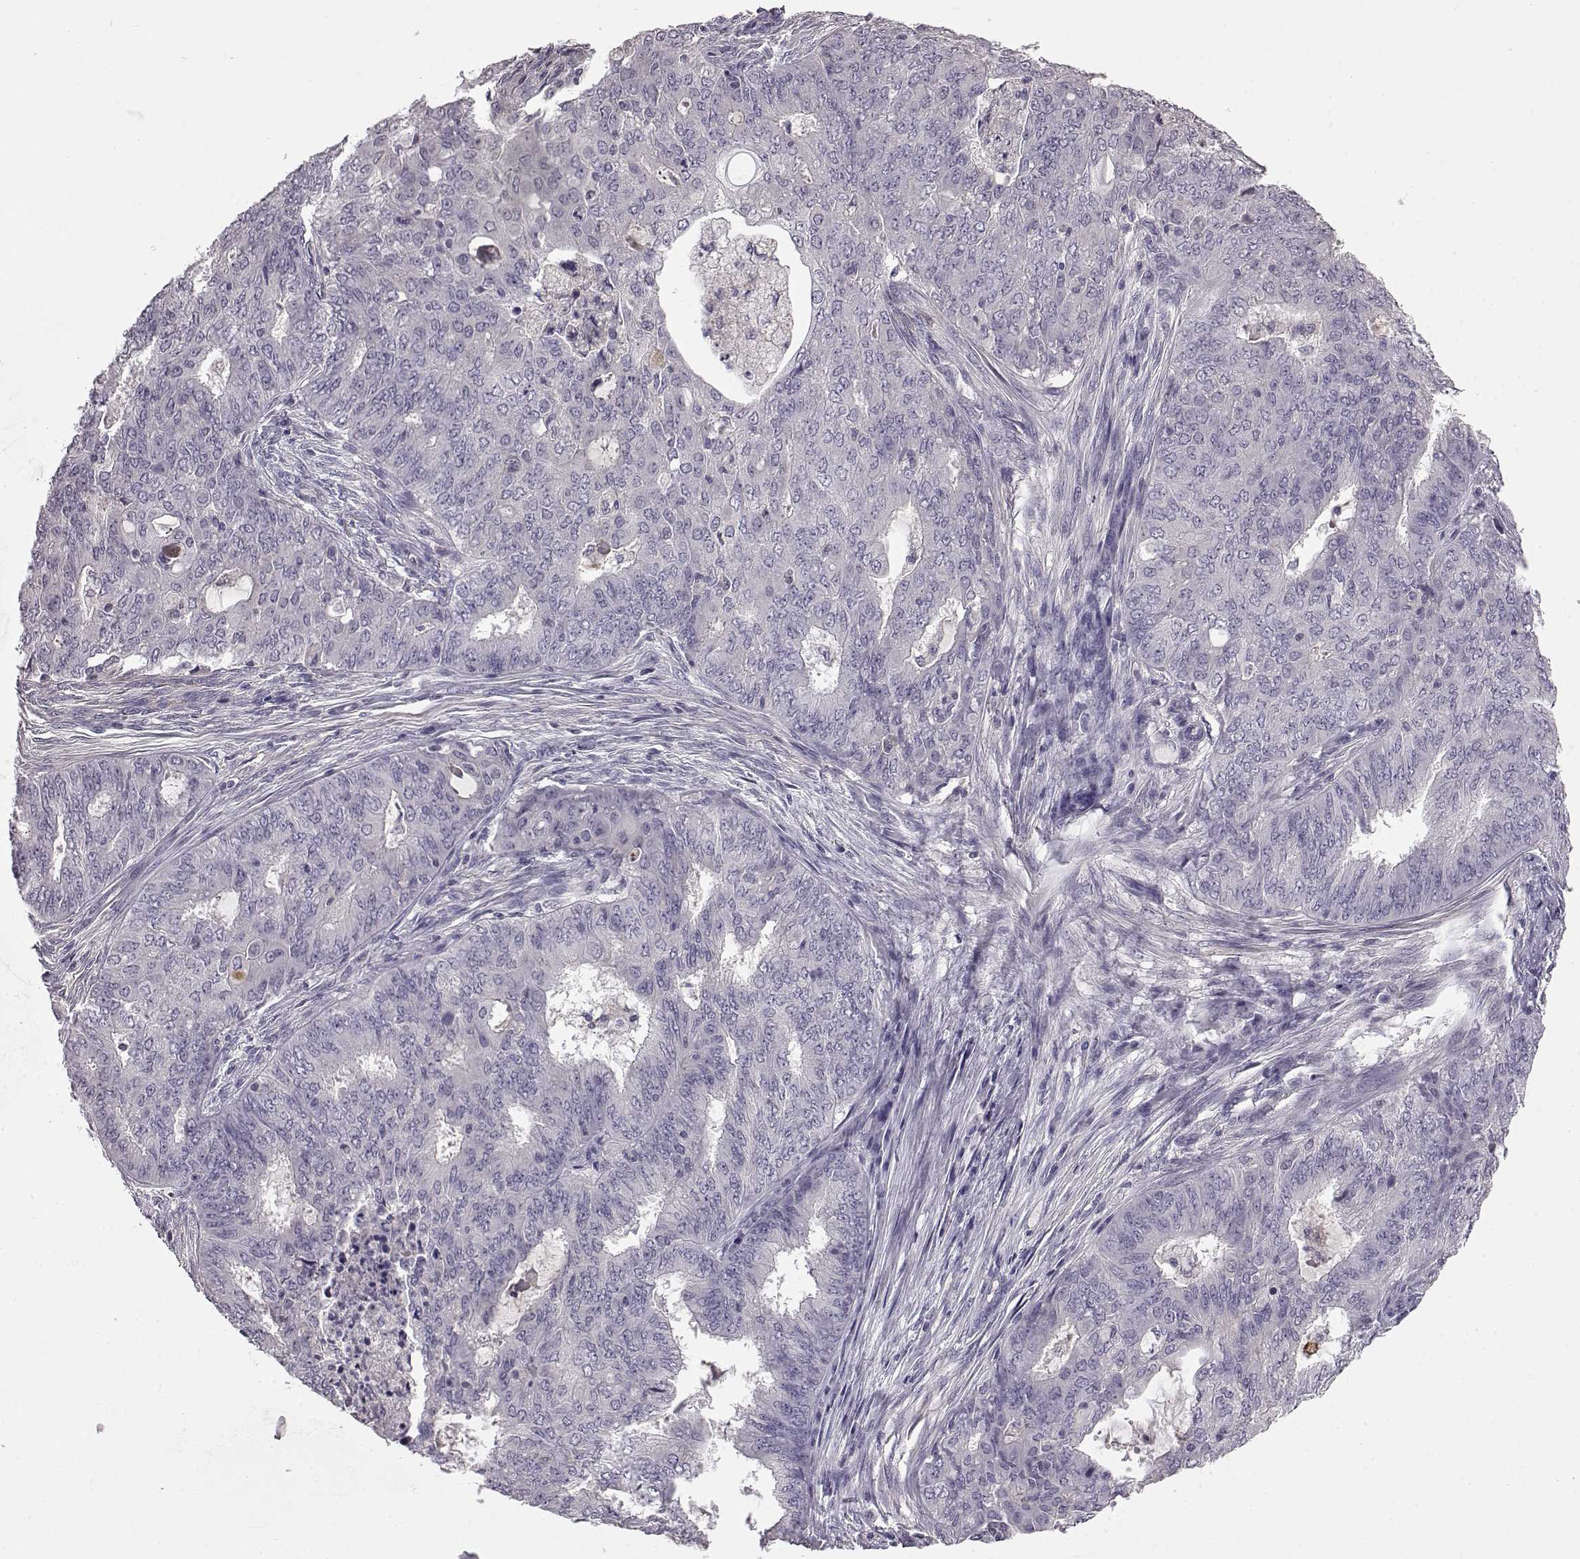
{"staining": {"intensity": "negative", "quantity": "none", "location": "none"}, "tissue": "endometrial cancer", "cell_type": "Tumor cells", "image_type": "cancer", "snomed": [{"axis": "morphology", "description": "Adenocarcinoma, NOS"}, {"axis": "topography", "description": "Endometrium"}], "caption": "Immunohistochemistry photomicrograph of human adenocarcinoma (endometrial) stained for a protein (brown), which demonstrates no staining in tumor cells.", "gene": "KRT85", "patient": {"sex": "female", "age": 62}}